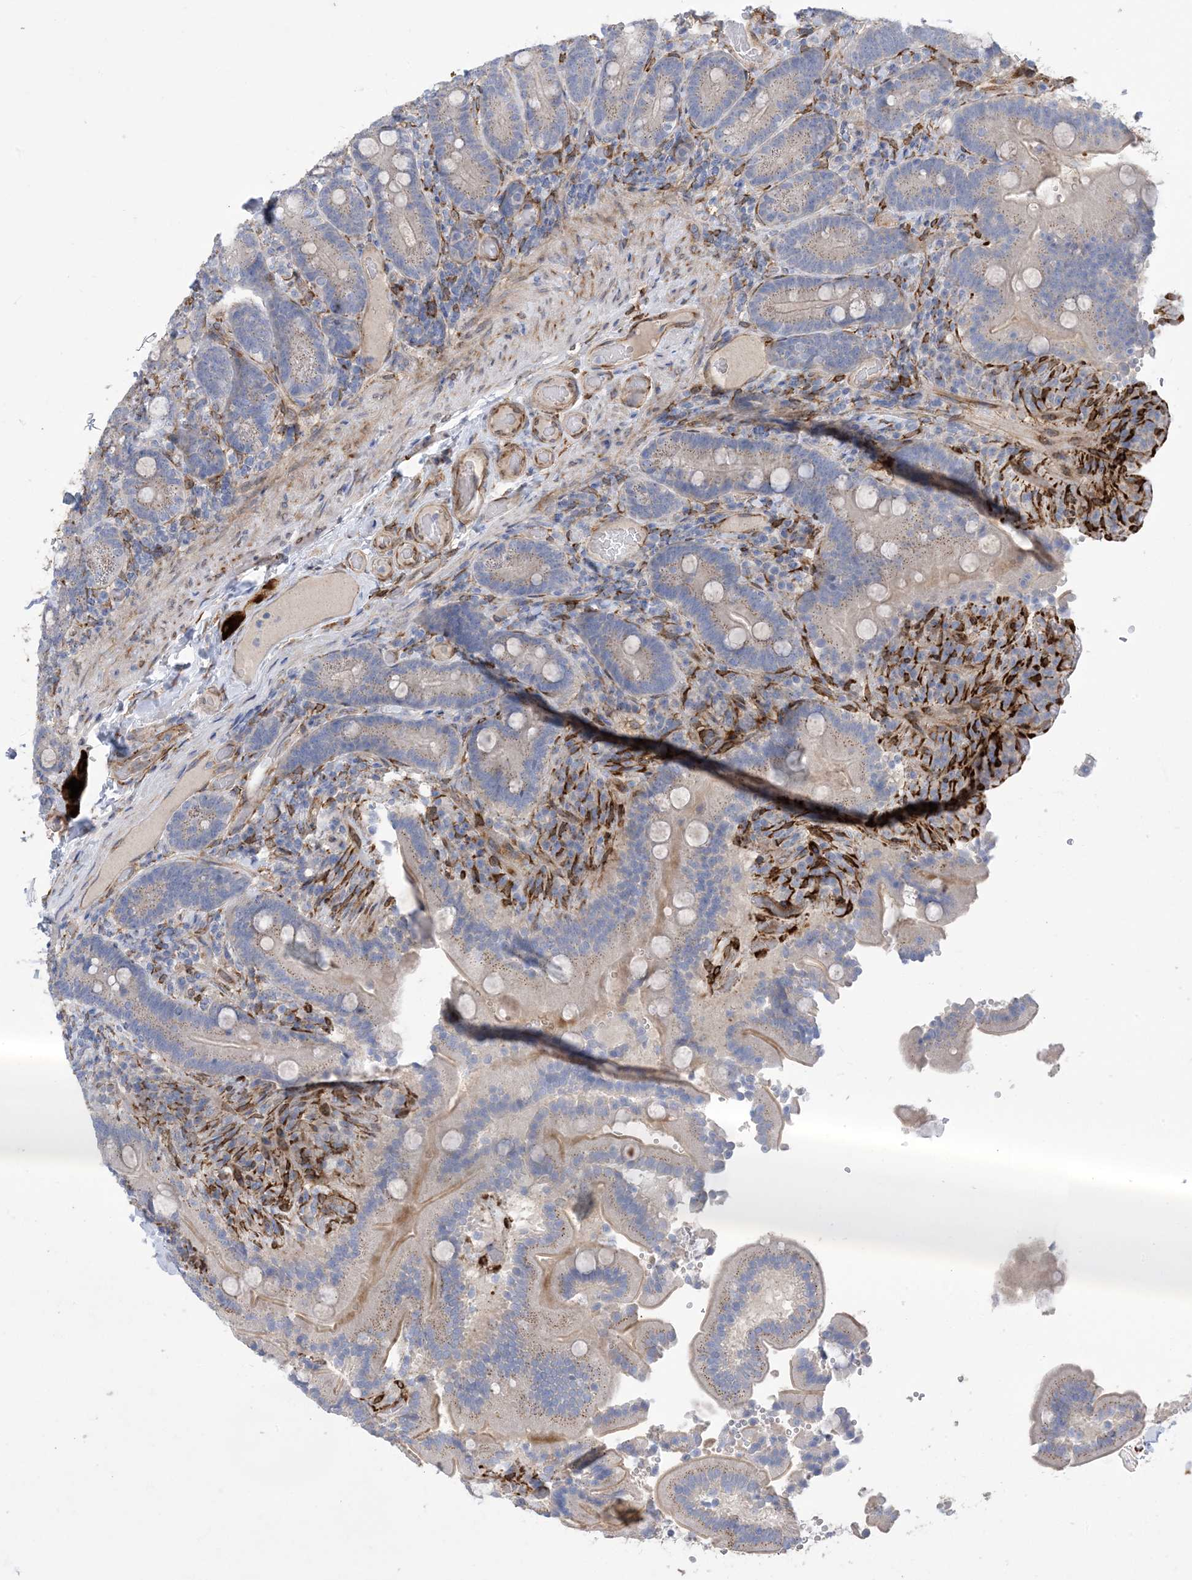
{"staining": {"intensity": "weak", "quantity": "25%-75%", "location": "cytoplasmic/membranous"}, "tissue": "duodenum", "cell_type": "Glandular cells", "image_type": "normal", "snomed": [{"axis": "morphology", "description": "Normal tissue, NOS"}, {"axis": "topography", "description": "Duodenum"}], "caption": "DAB immunohistochemical staining of unremarkable human duodenum shows weak cytoplasmic/membranous protein positivity in about 25%-75% of glandular cells.", "gene": "RBMS3", "patient": {"sex": "female", "age": 62}}